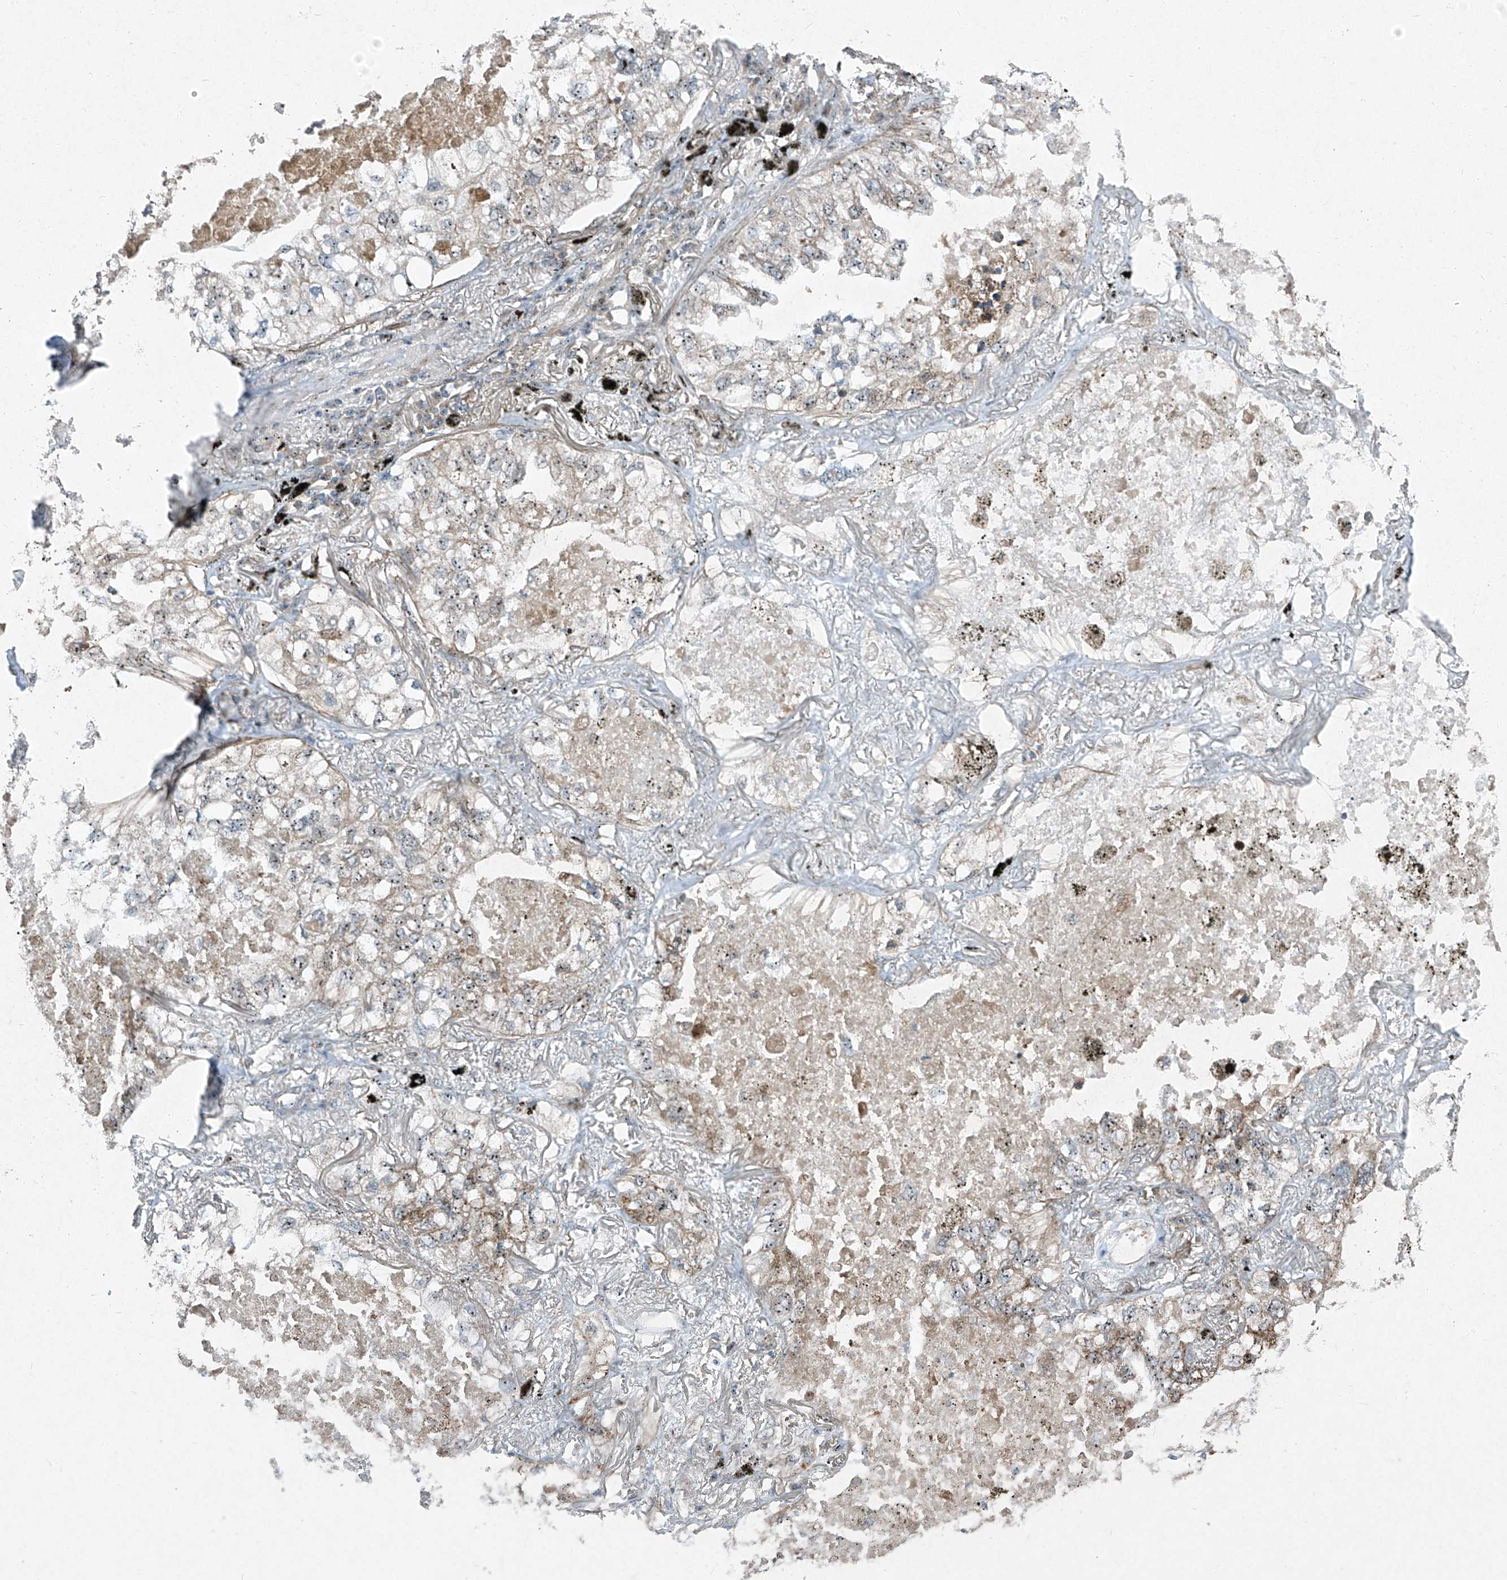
{"staining": {"intensity": "weak", "quantity": "<25%", "location": "nuclear"}, "tissue": "lung cancer", "cell_type": "Tumor cells", "image_type": "cancer", "snomed": [{"axis": "morphology", "description": "Adenocarcinoma, NOS"}, {"axis": "topography", "description": "Lung"}], "caption": "This is an IHC micrograph of adenocarcinoma (lung). There is no positivity in tumor cells.", "gene": "PPCS", "patient": {"sex": "male", "age": 65}}